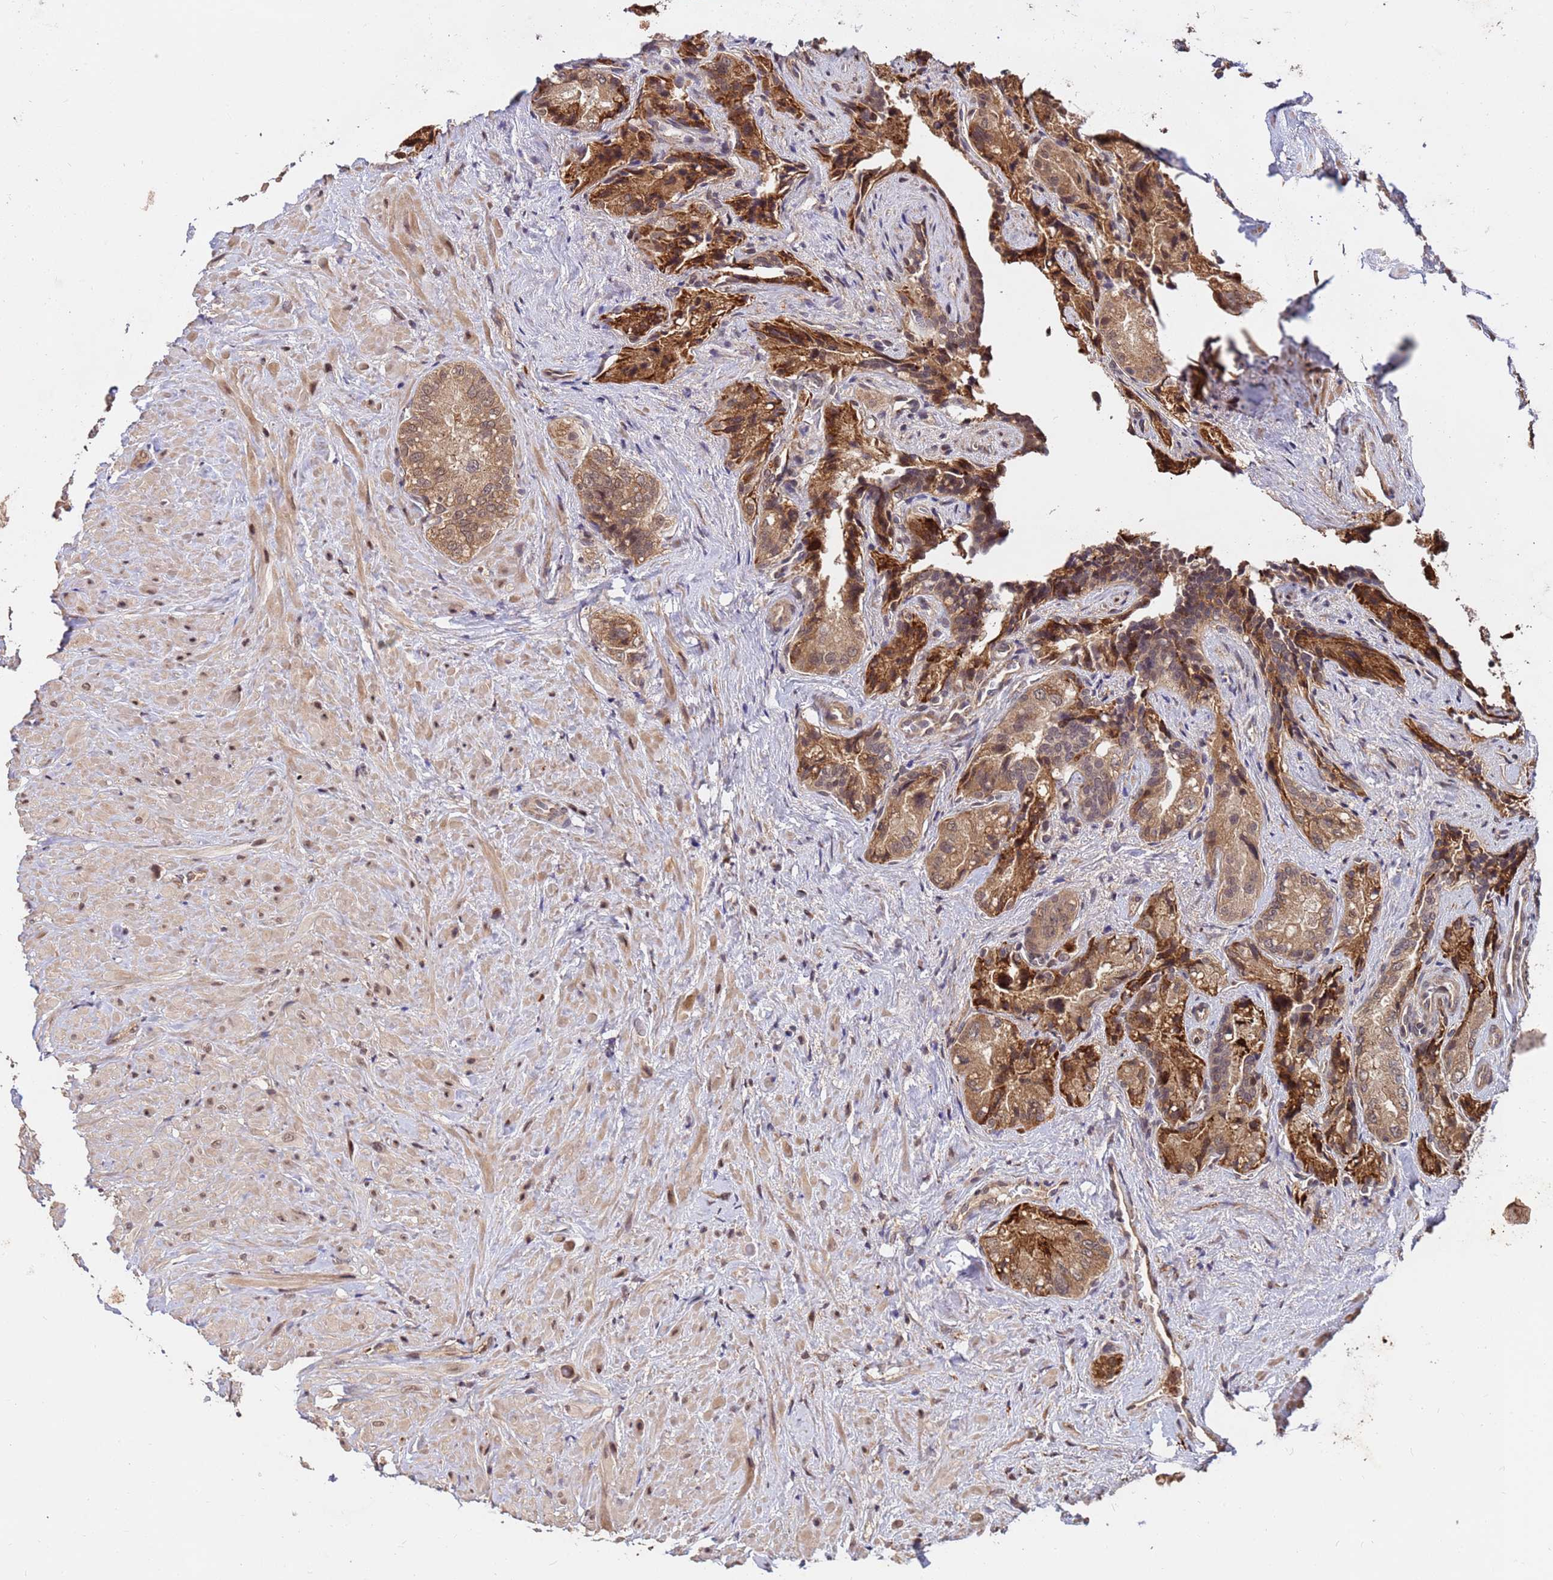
{"staining": {"intensity": "moderate", "quantity": ">75%", "location": "cytoplasmic/membranous,nuclear"}, "tissue": "seminal vesicle", "cell_type": "Glandular cells", "image_type": "normal", "snomed": [{"axis": "morphology", "description": "Normal tissue, NOS"}, {"axis": "topography", "description": "Seminal veicle"}, {"axis": "topography", "description": "Peripheral nerve tissue"}], "caption": "Protein staining of unremarkable seminal vesicle reveals moderate cytoplasmic/membranous,nuclear positivity in about >75% of glandular cells.", "gene": "ZNF619", "patient": {"sex": "male", "age": 67}}